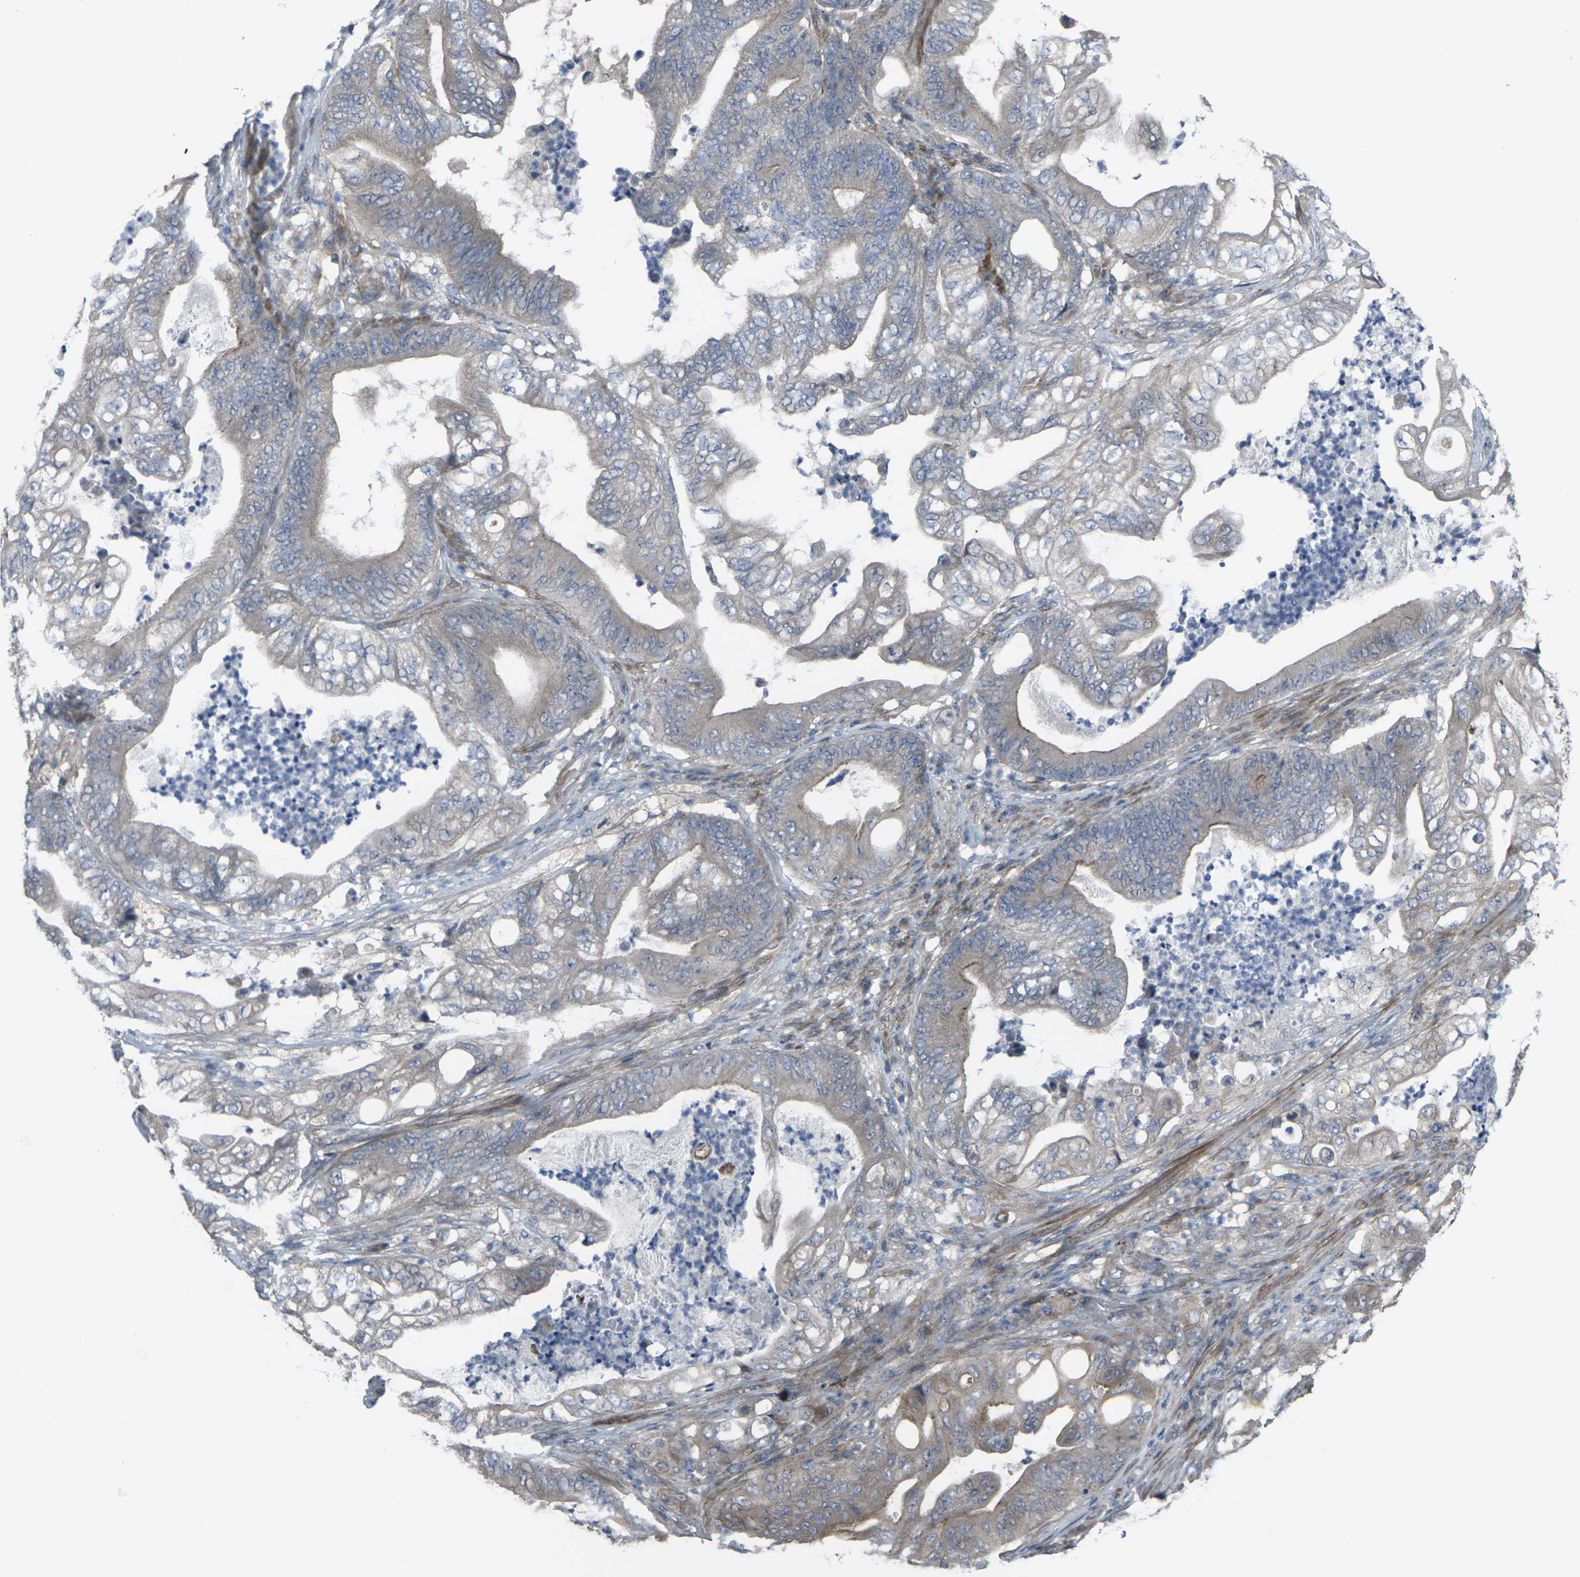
{"staining": {"intensity": "weak", "quantity": ">75%", "location": "cytoplasmic/membranous"}, "tissue": "stomach cancer", "cell_type": "Tumor cells", "image_type": "cancer", "snomed": [{"axis": "morphology", "description": "Adenocarcinoma, NOS"}, {"axis": "topography", "description": "Stomach"}], "caption": "Stomach adenocarcinoma tissue reveals weak cytoplasmic/membranous positivity in approximately >75% of tumor cells (DAB (3,3'-diaminobenzidine) IHC, brown staining for protein, blue staining for nuclei).", "gene": "CCR10", "patient": {"sex": "female", "age": 73}}